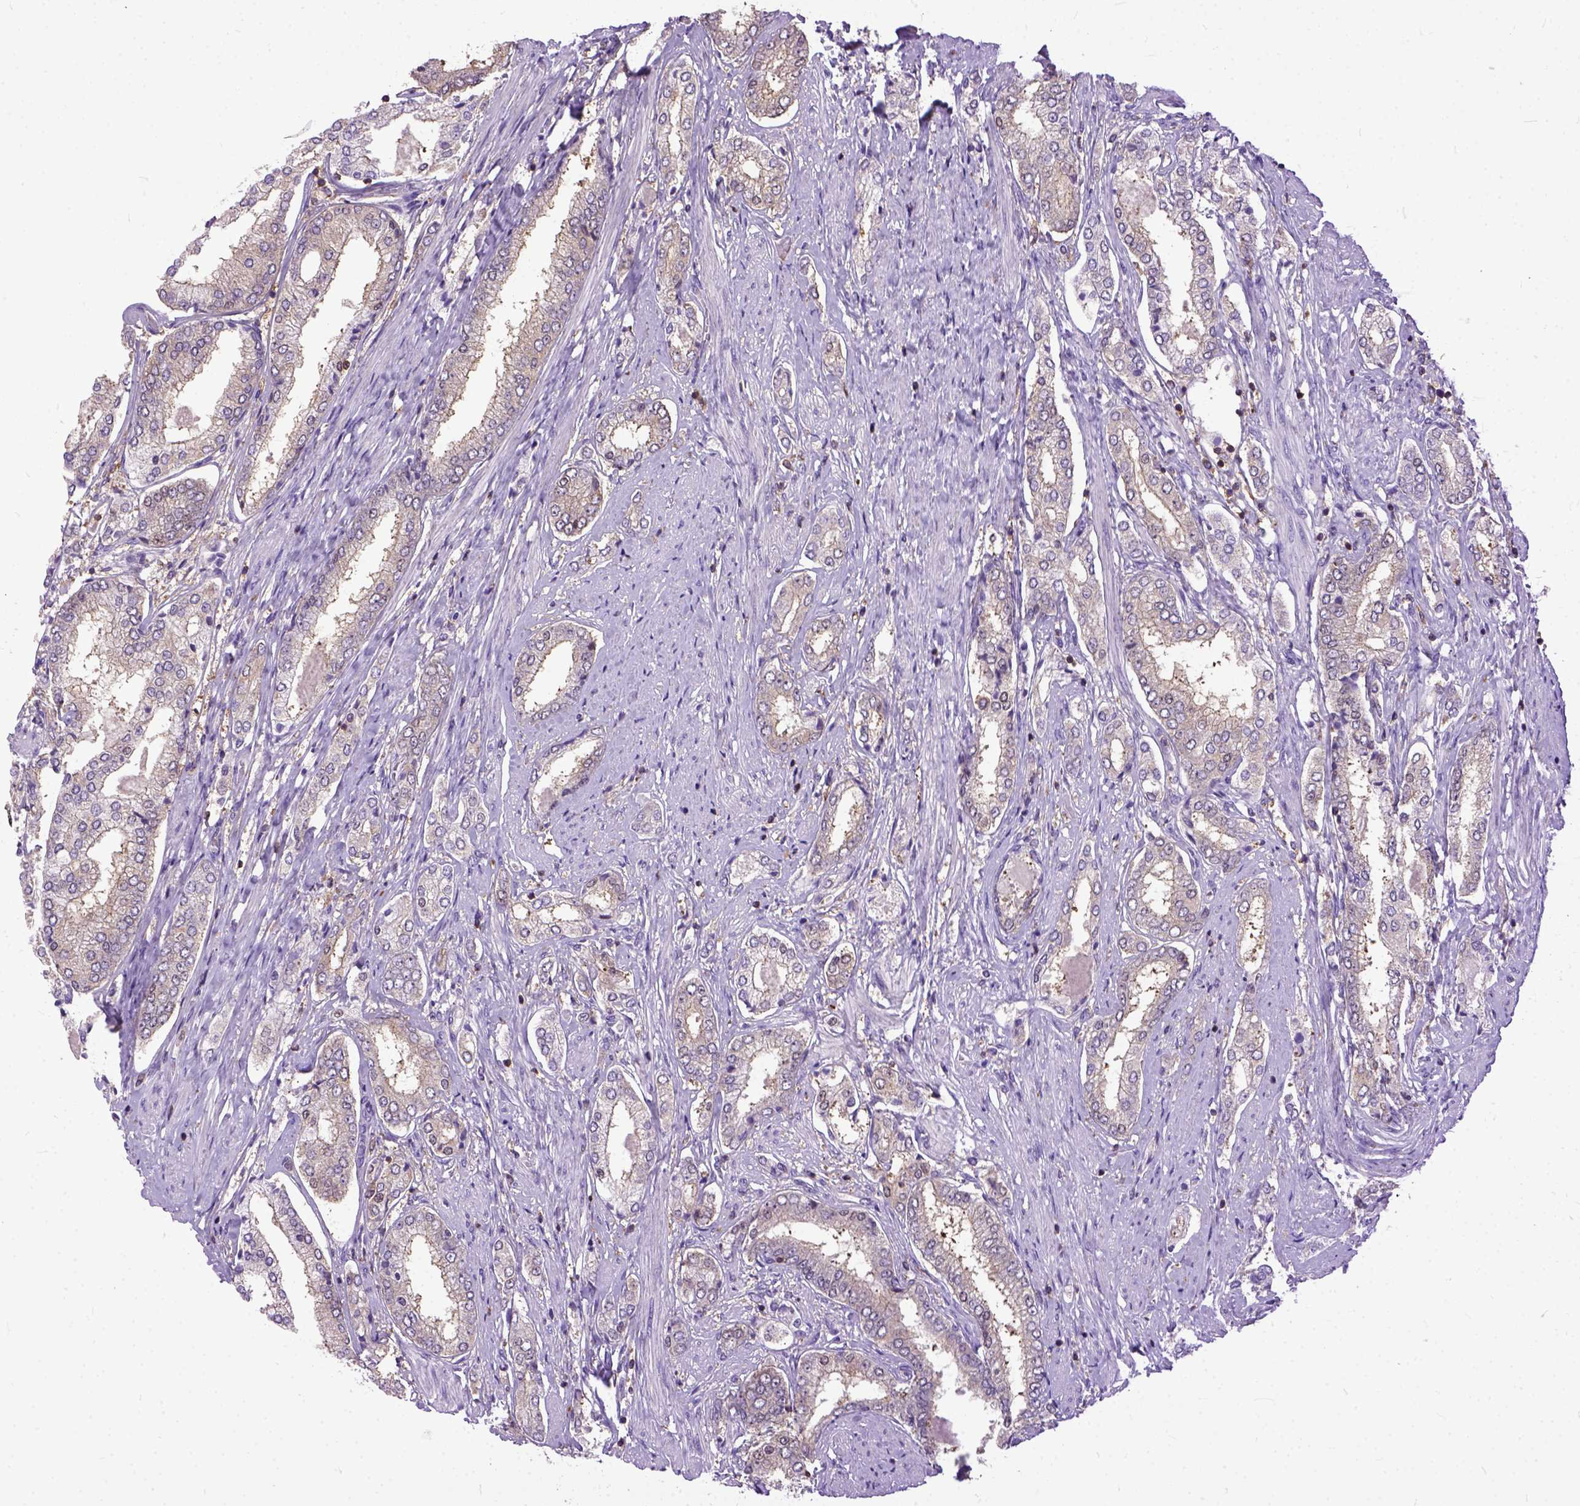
{"staining": {"intensity": "weak", "quantity": "25%-75%", "location": "cytoplasmic/membranous"}, "tissue": "prostate cancer", "cell_type": "Tumor cells", "image_type": "cancer", "snomed": [{"axis": "morphology", "description": "Adenocarcinoma, NOS"}, {"axis": "topography", "description": "Prostate"}], "caption": "High-power microscopy captured an immunohistochemistry photomicrograph of adenocarcinoma (prostate), revealing weak cytoplasmic/membranous expression in approximately 25%-75% of tumor cells.", "gene": "NAMPT", "patient": {"sex": "male", "age": 63}}